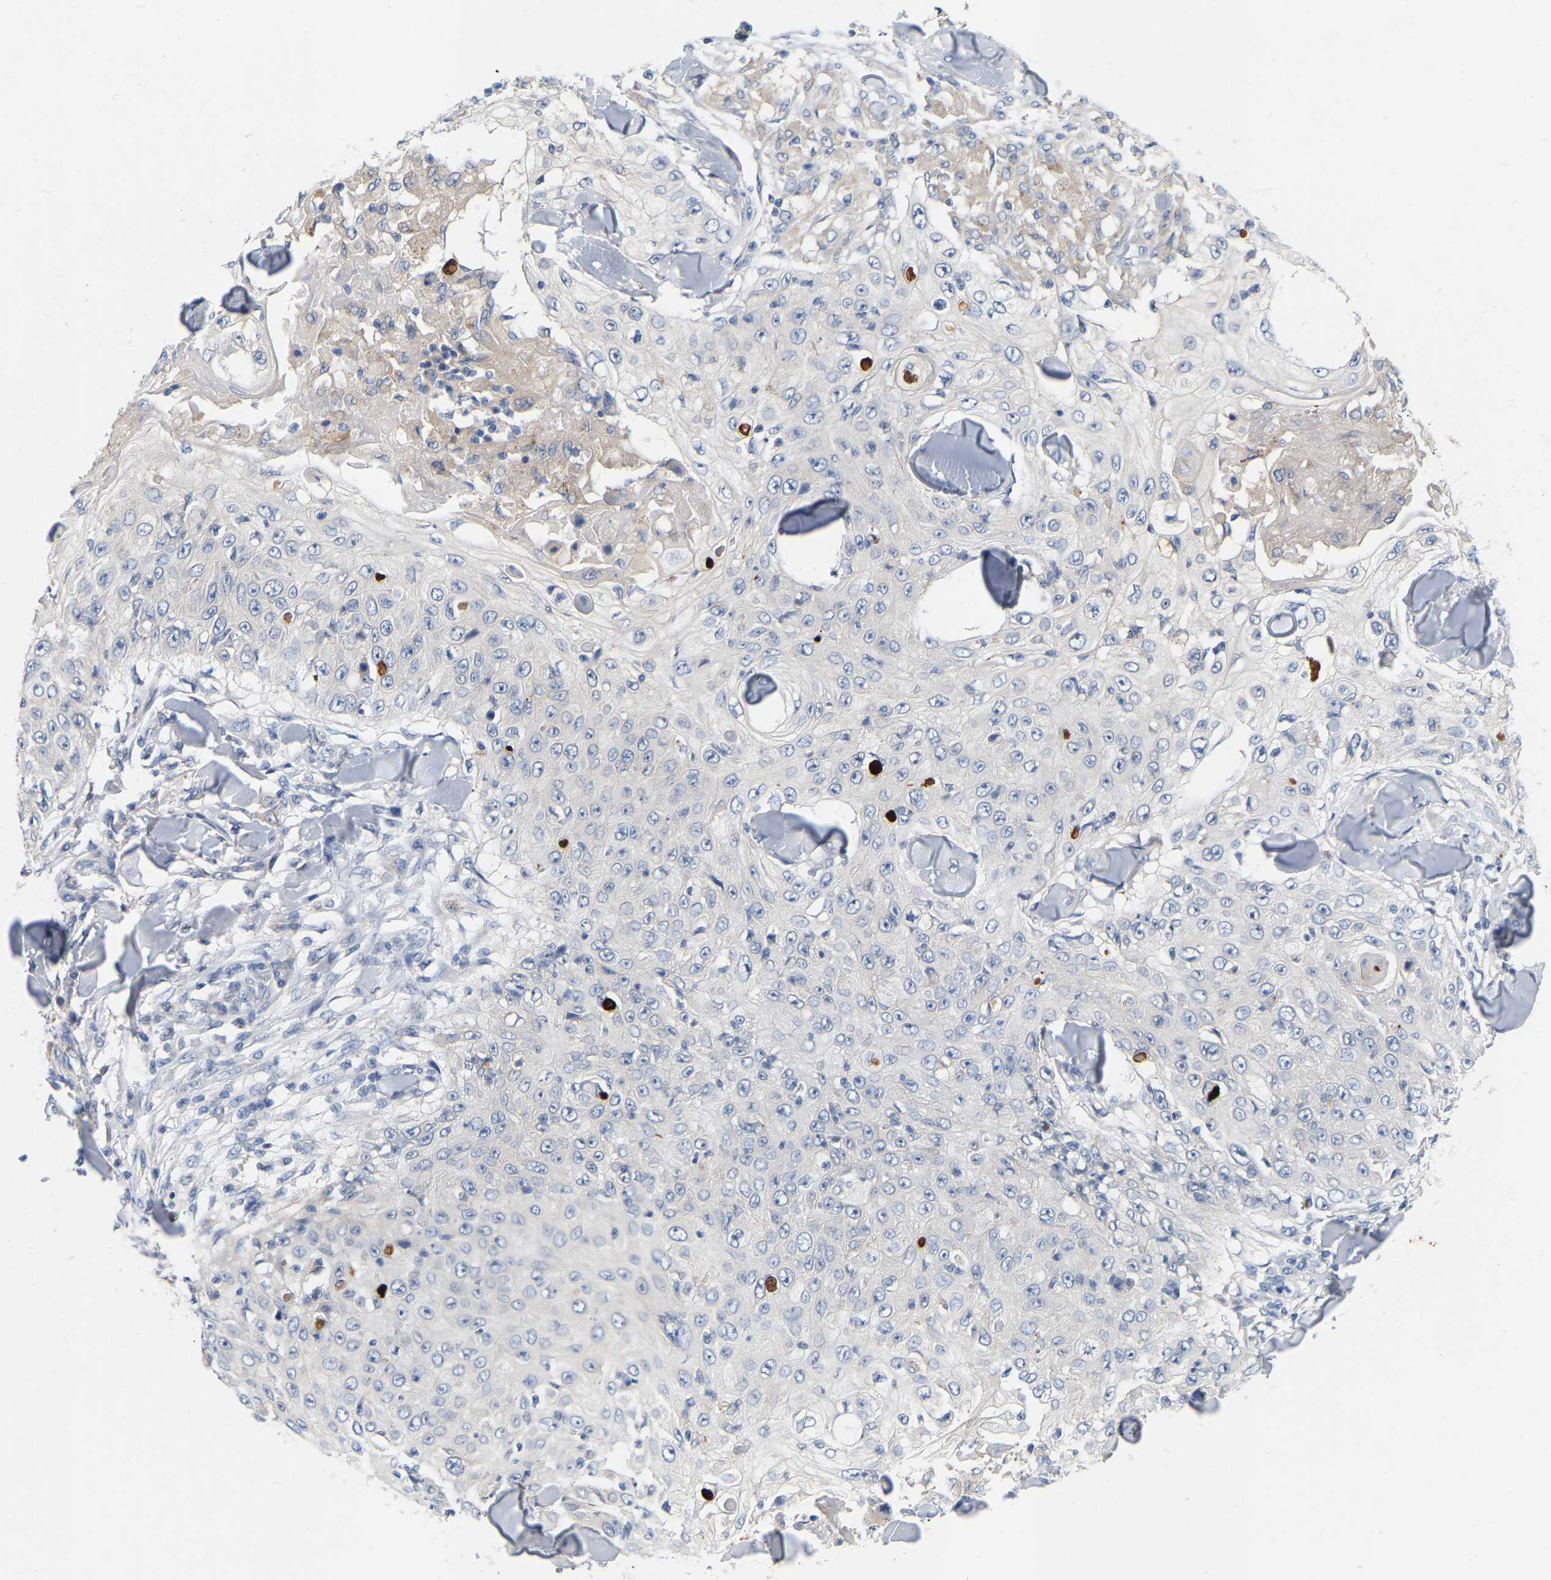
{"staining": {"intensity": "negative", "quantity": "none", "location": "none"}, "tissue": "skin cancer", "cell_type": "Tumor cells", "image_type": "cancer", "snomed": [{"axis": "morphology", "description": "Squamous cell carcinoma, NOS"}, {"axis": "topography", "description": "Skin"}], "caption": "The photomicrograph reveals no significant expression in tumor cells of skin cancer.", "gene": "WIPI2", "patient": {"sex": "male", "age": 86}}